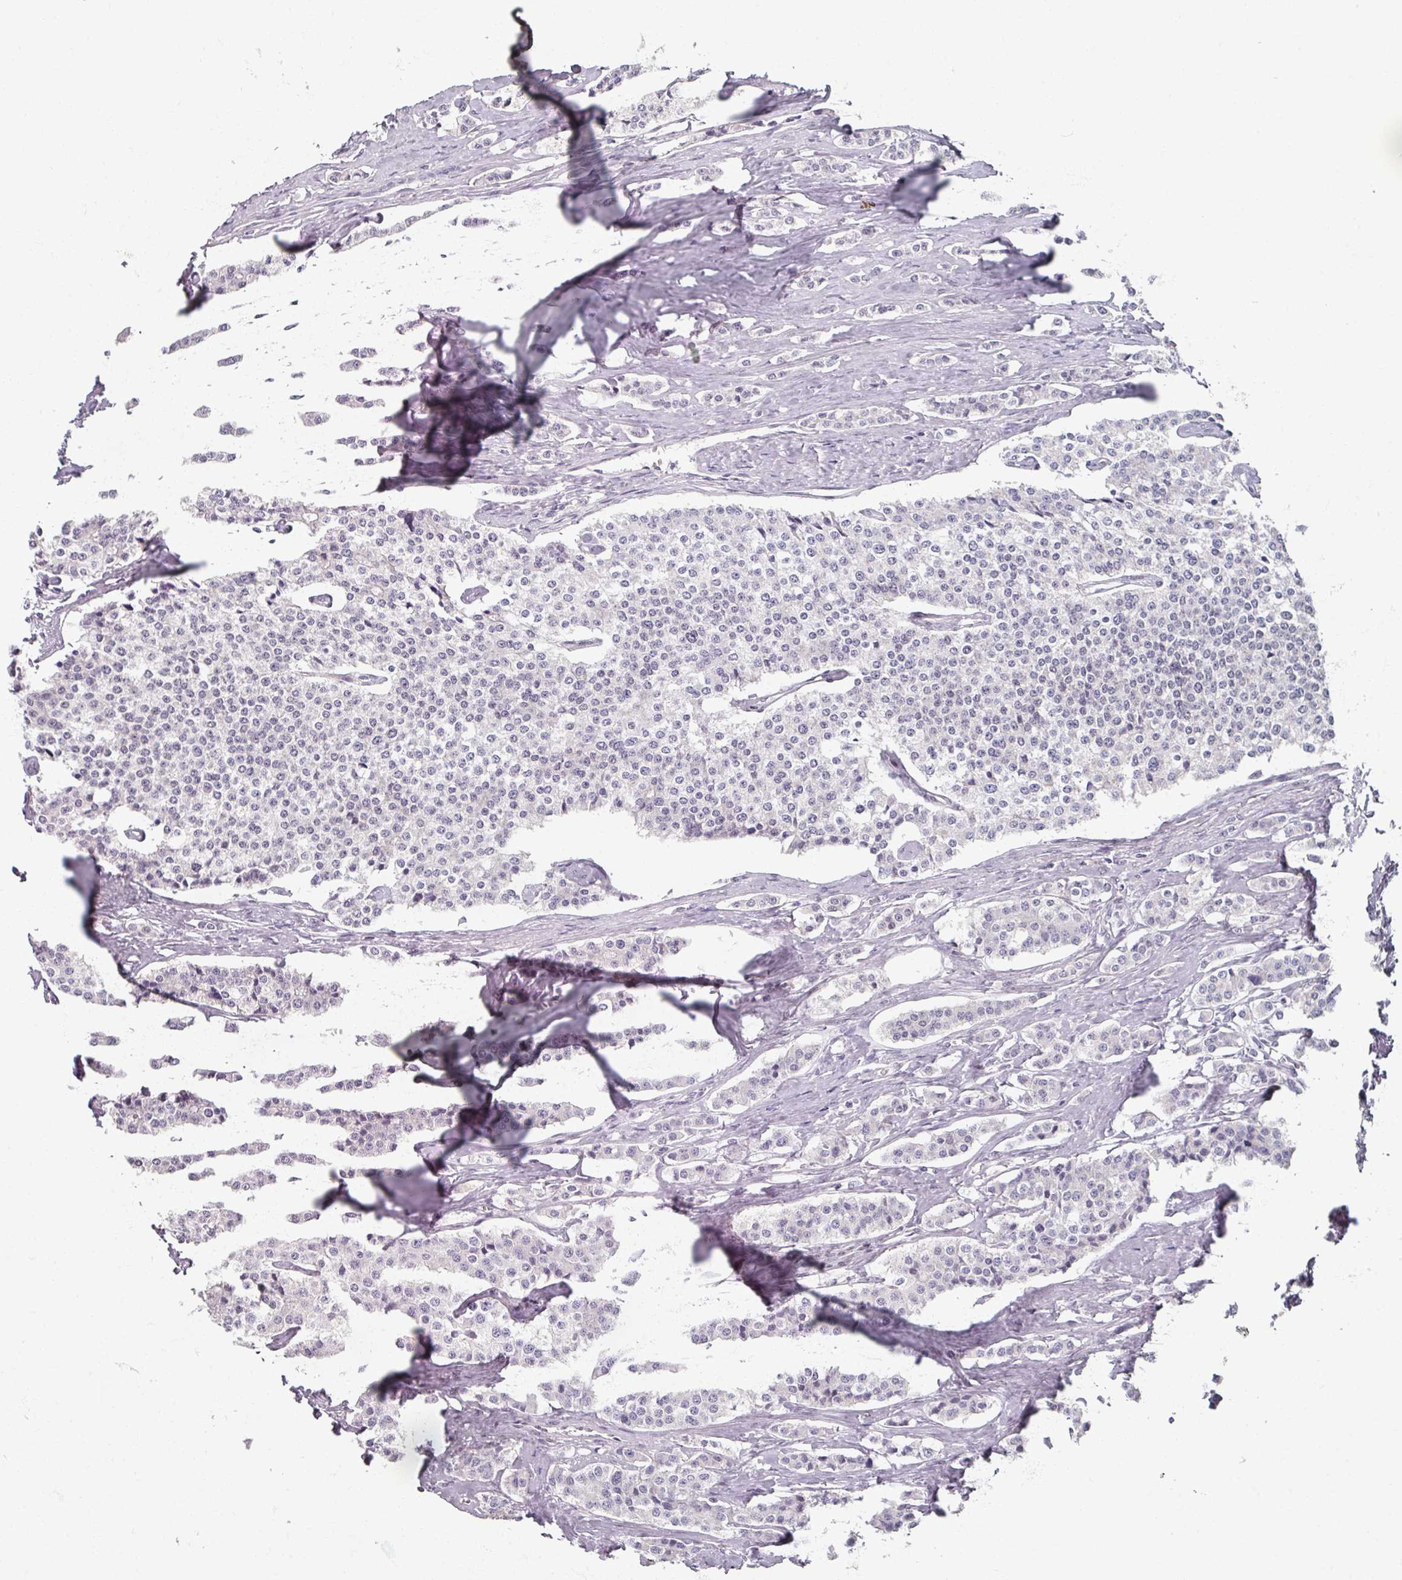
{"staining": {"intensity": "negative", "quantity": "none", "location": "none"}, "tissue": "carcinoid", "cell_type": "Tumor cells", "image_type": "cancer", "snomed": [{"axis": "morphology", "description": "Carcinoid, malignant, NOS"}, {"axis": "topography", "description": "Small intestine"}], "caption": "Carcinoid was stained to show a protein in brown. There is no significant staining in tumor cells.", "gene": "RIPOR3", "patient": {"sex": "male", "age": 63}}